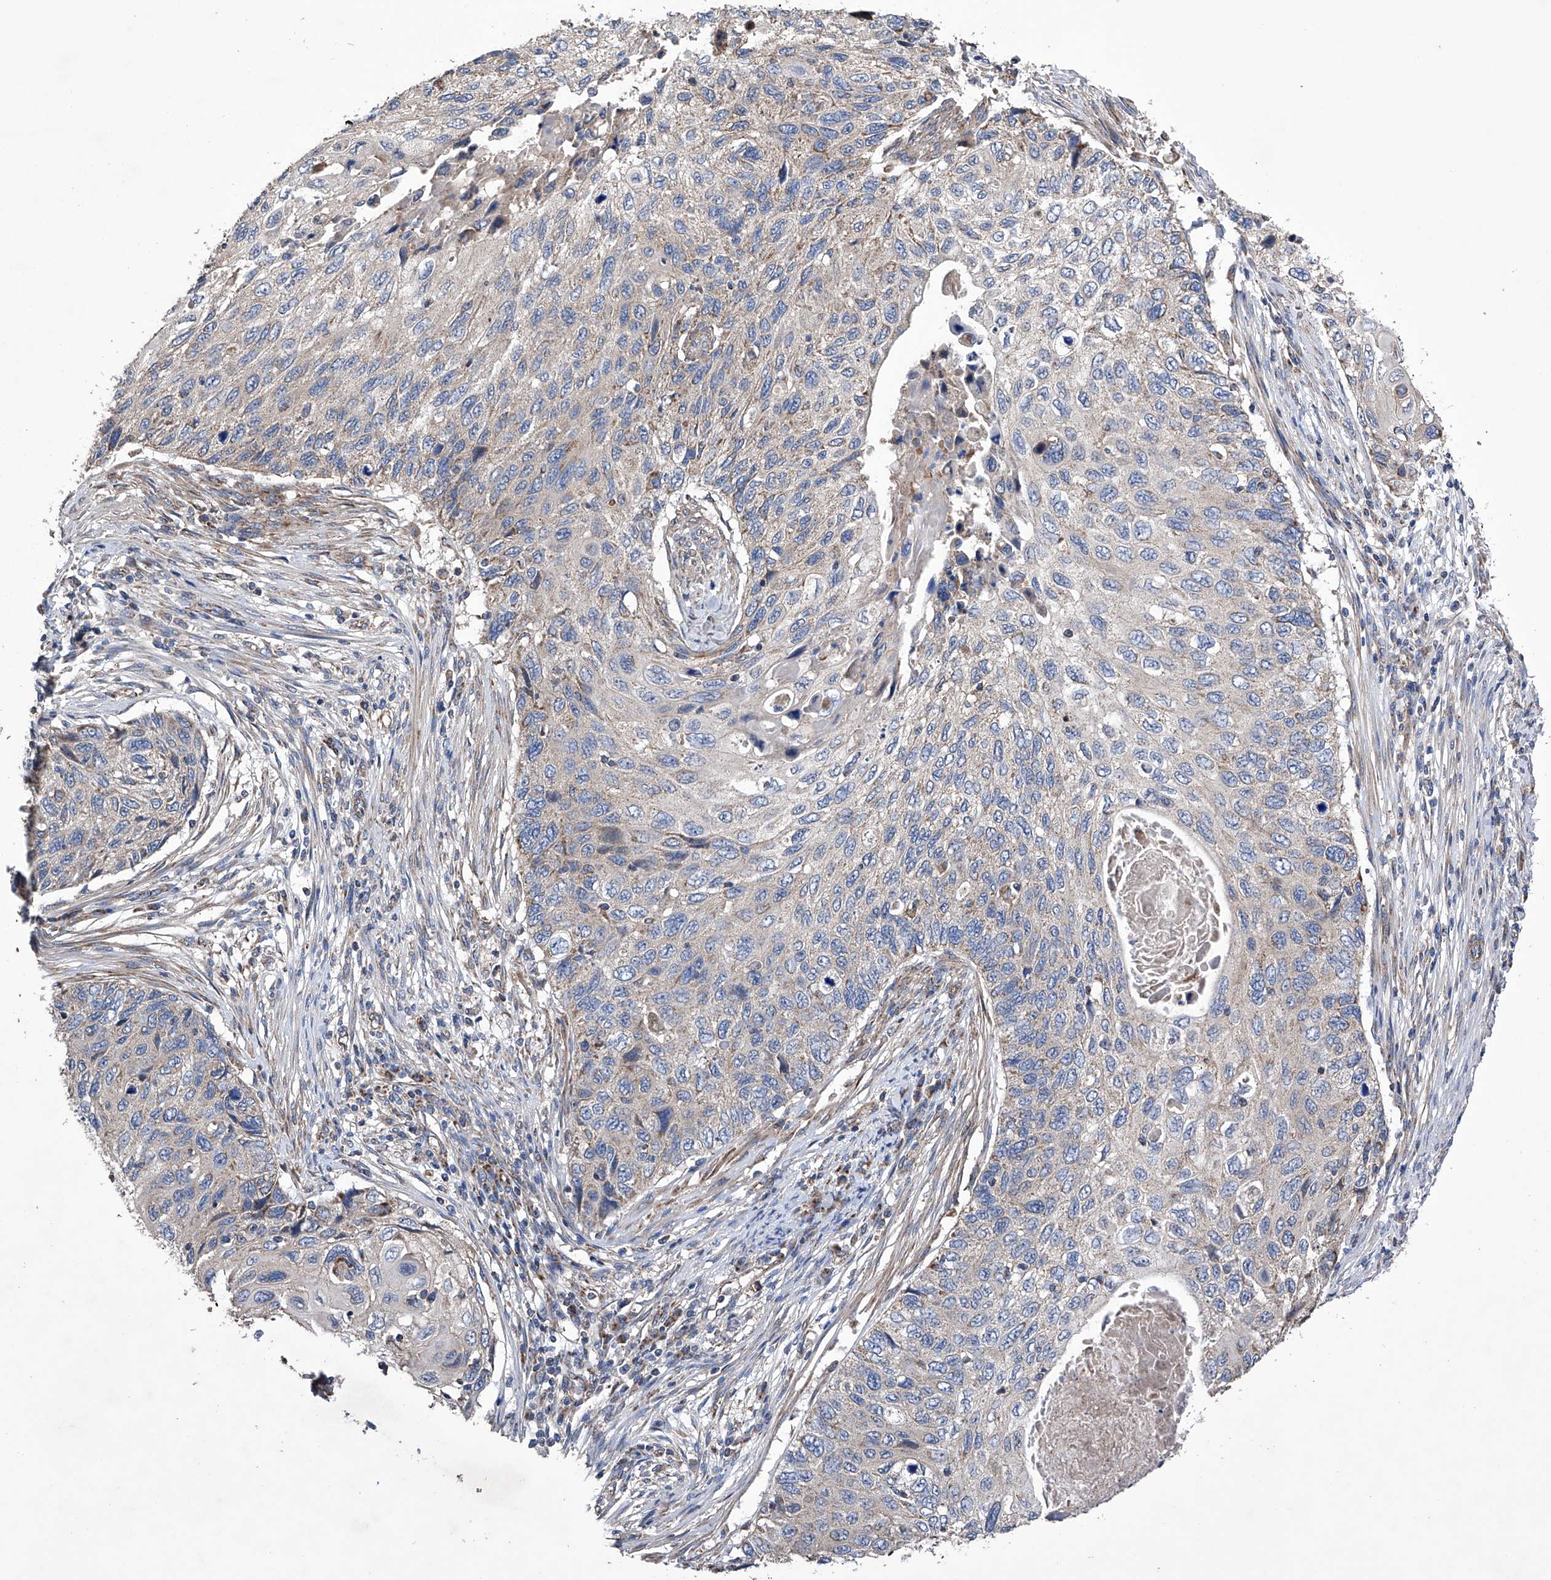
{"staining": {"intensity": "negative", "quantity": "none", "location": "none"}, "tissue": "cervical cancer", "cell_type": "Tumor cells", "image_type": "cancer", "snomed": [{"axis": "morphology", "description": "Squamous cell carcinoma, NOS"}, {"axis": "topography", "description": "Cervix"}], "caption": "An immunohistochemistry (IHC) micrograph of cervical squamous cell carcinoma is shown. There is no staining in tumor cells of cervical squamous cell carcinoma. The staining was performed using DAB (3,3'-diaminobenzidine) to visualize the protein expression in brown, while the nuclei were stained in blue with hematoxylin (Magnification: 20x).", "gene": "EFCAB2", "patient": {"sex": "female", "age": 70}}